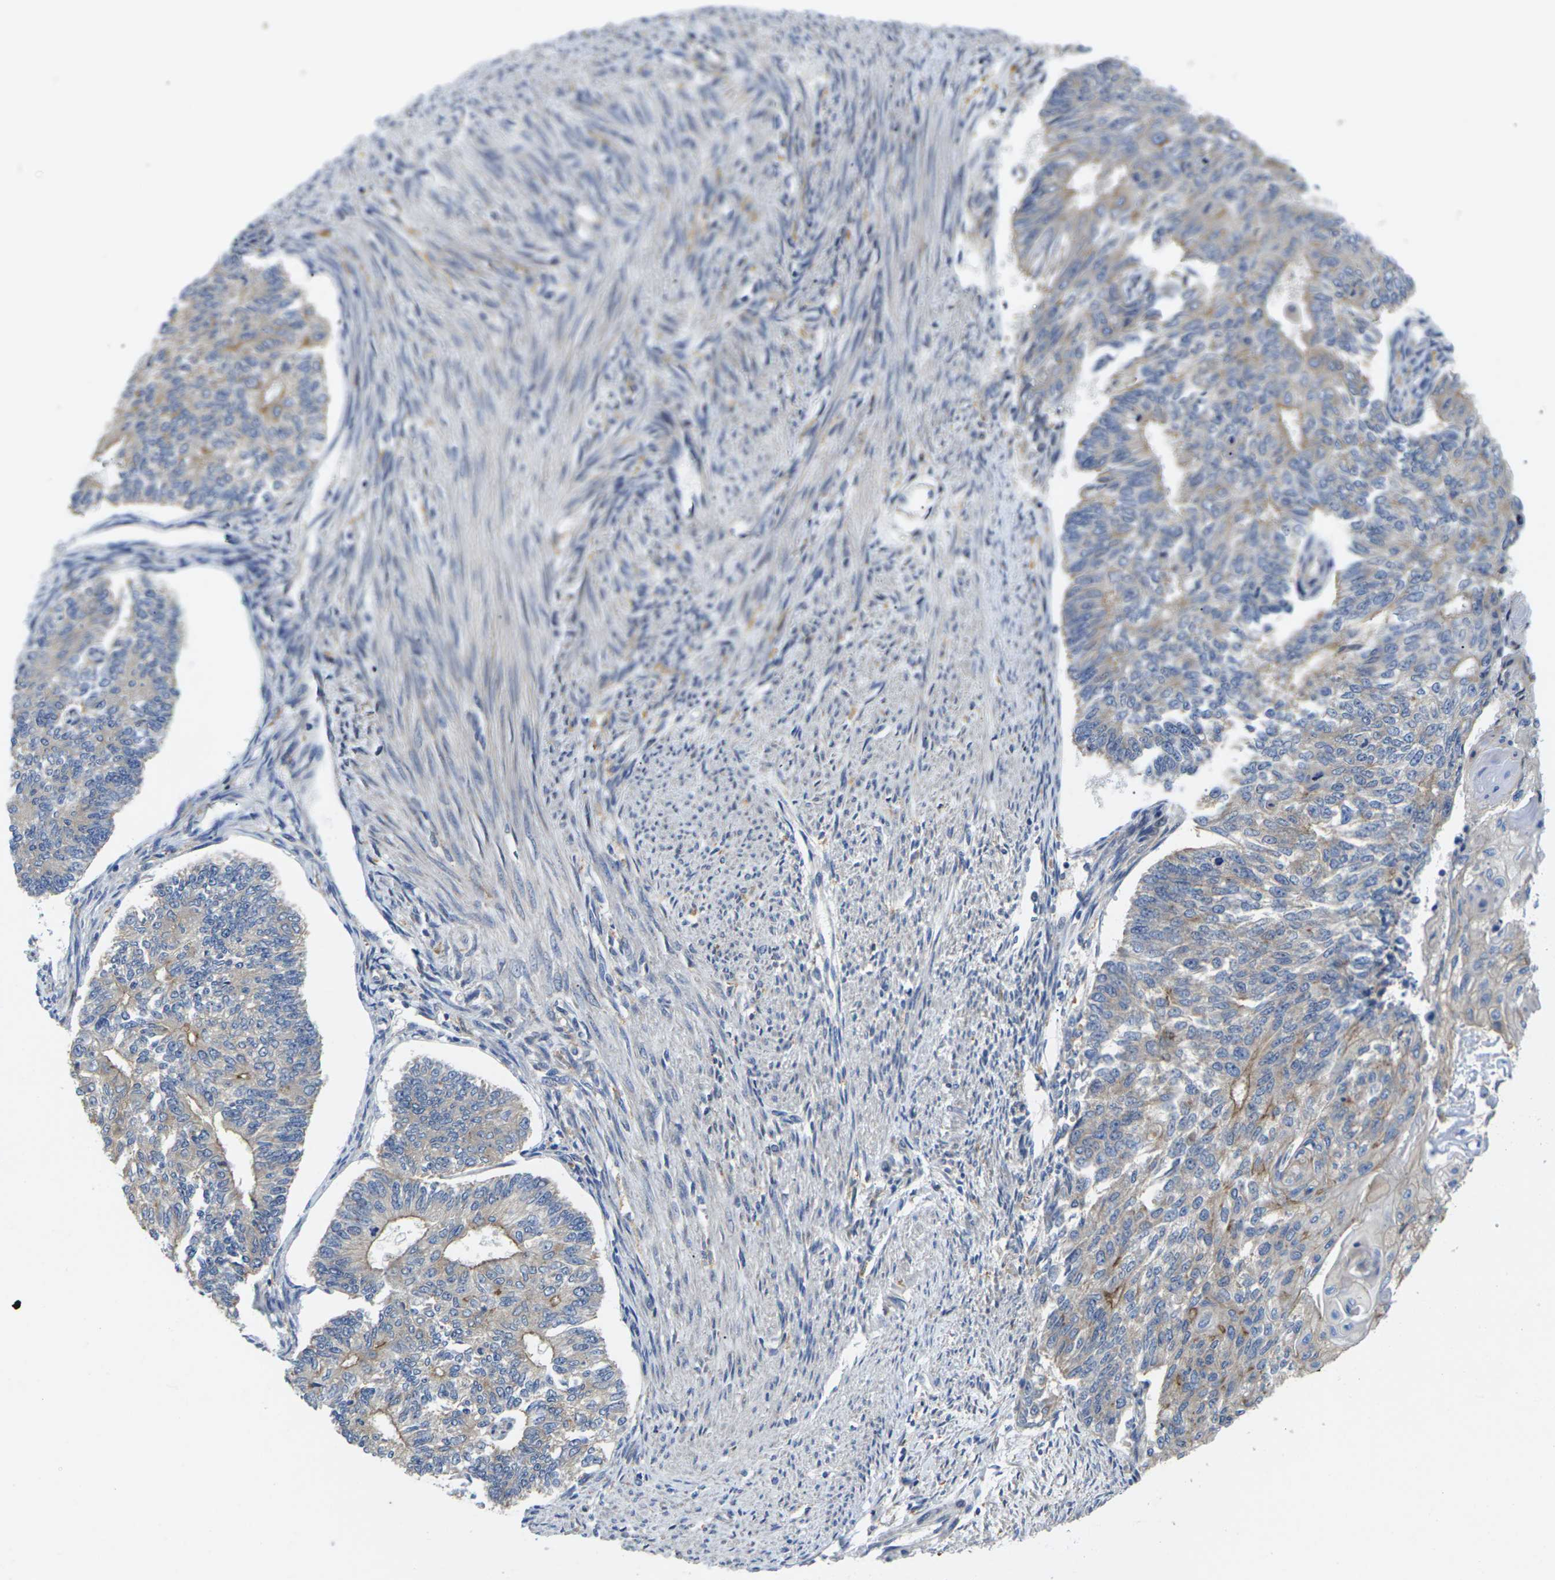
{"staining": {"intensity": "weak", "quantity": "25%-75%", "location": "cytoplasmic/membranous"}, "tissue": "endometrial cancer", "cell_type": "Tumor cells", "image_type": "cancer", "snomed": [{"axis": "morphology", "description": "Adenocarcinoma, NOS"}, {"axis": "topography", "description": "Endometrium"}], "caption": "Endometrial cancer (adenocarcinoma) tissue demonstrates weak cytoplasmic/membranous staining in about 25%-75% of tumor cells", "gene": "SCNN1A", "patient": {"sex": "female", "age": 32}}